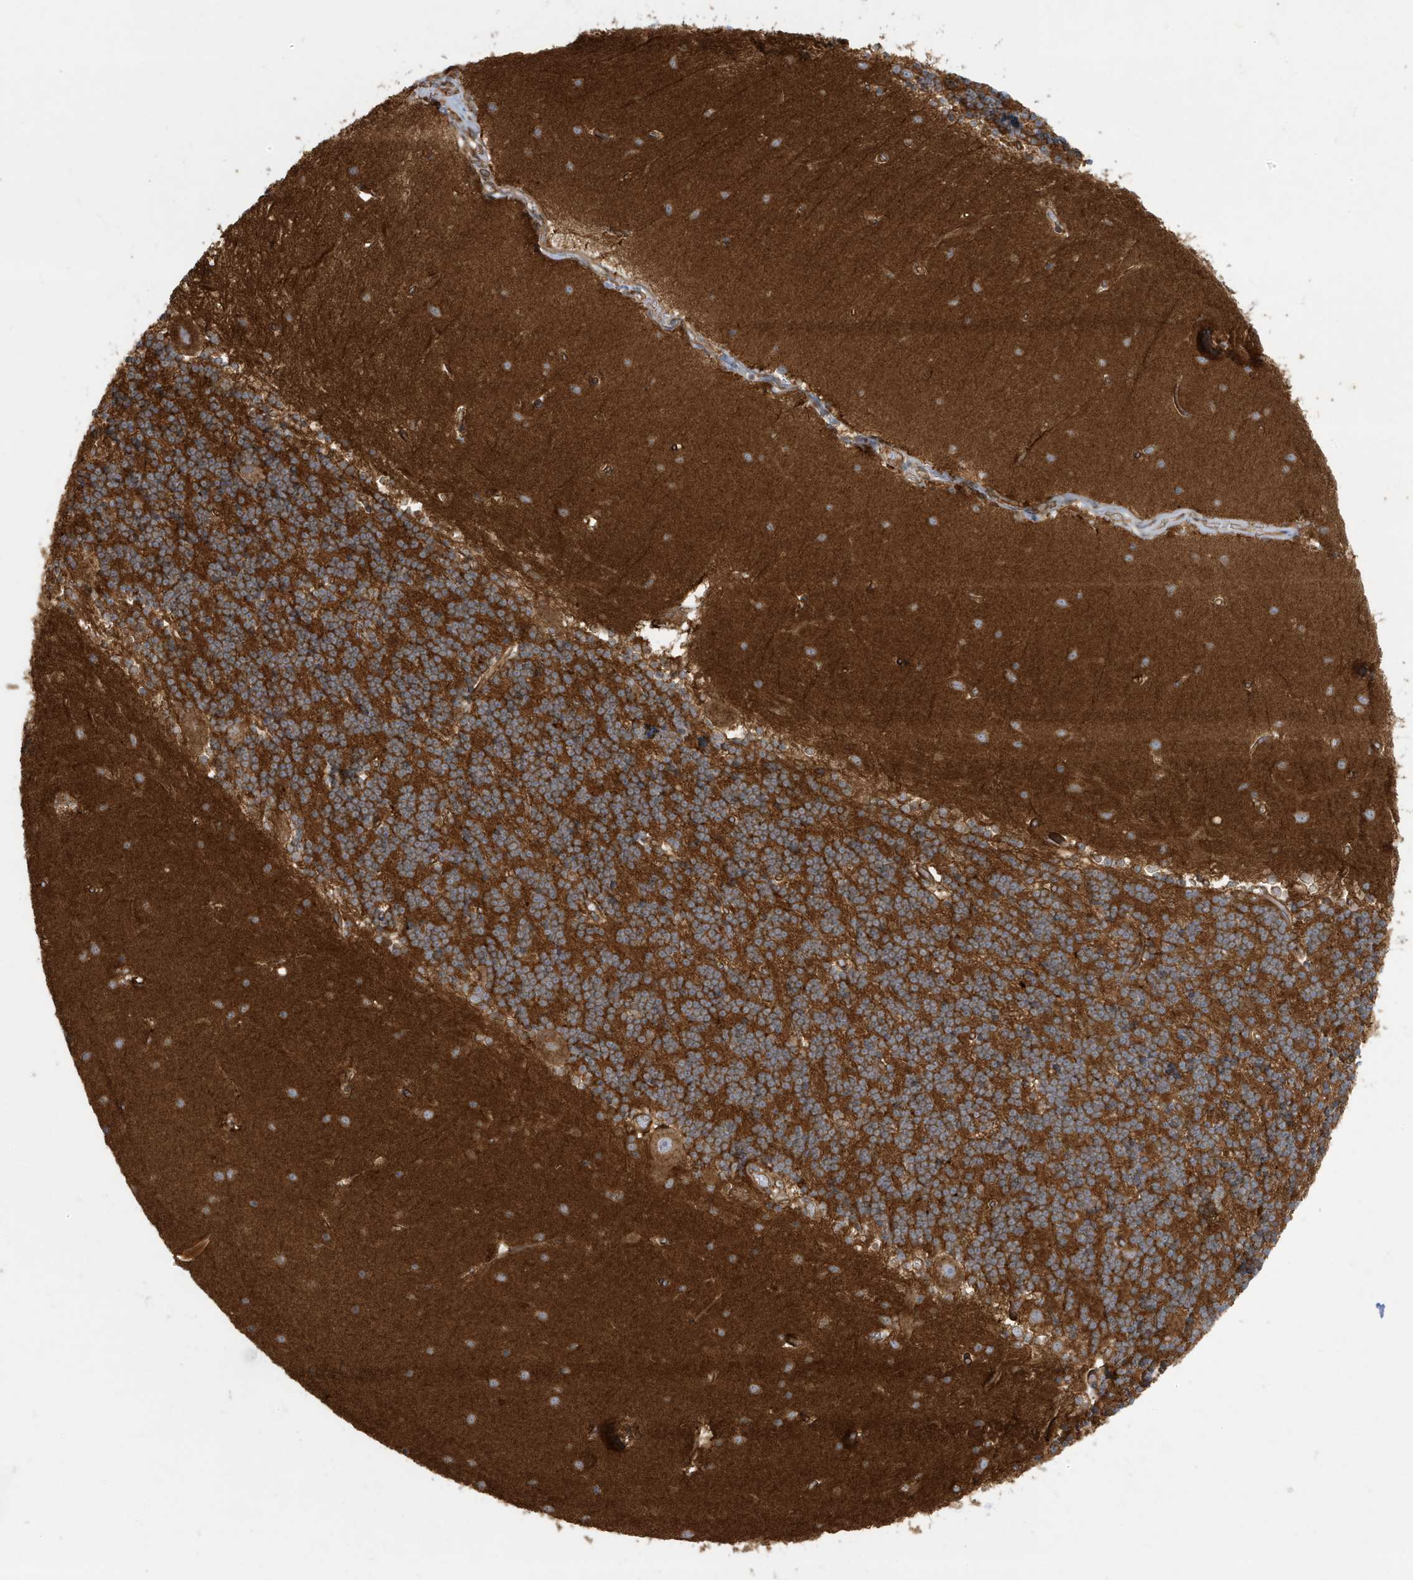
{"staining": {"intensity": "strong", "quantity": ">75%", "location": "cytoplasmic/membranous"}, "tissue": "cerebellum", "cell_type": "Cells in granular layer", "image_type": "normal", "snomed": [{"axis": "morphology", "description": "Normal tissue, NOS"}, {"axis": "topography", "description": "Cerebellum"}], "caption": "The image reveals staining of normal cerebellum, revealing strong cytoplasmic/membranous protein expression (brown color) within cells in granular layer.", "gene": "ATP23", "patient": {"sex": "male", "age": 37}}